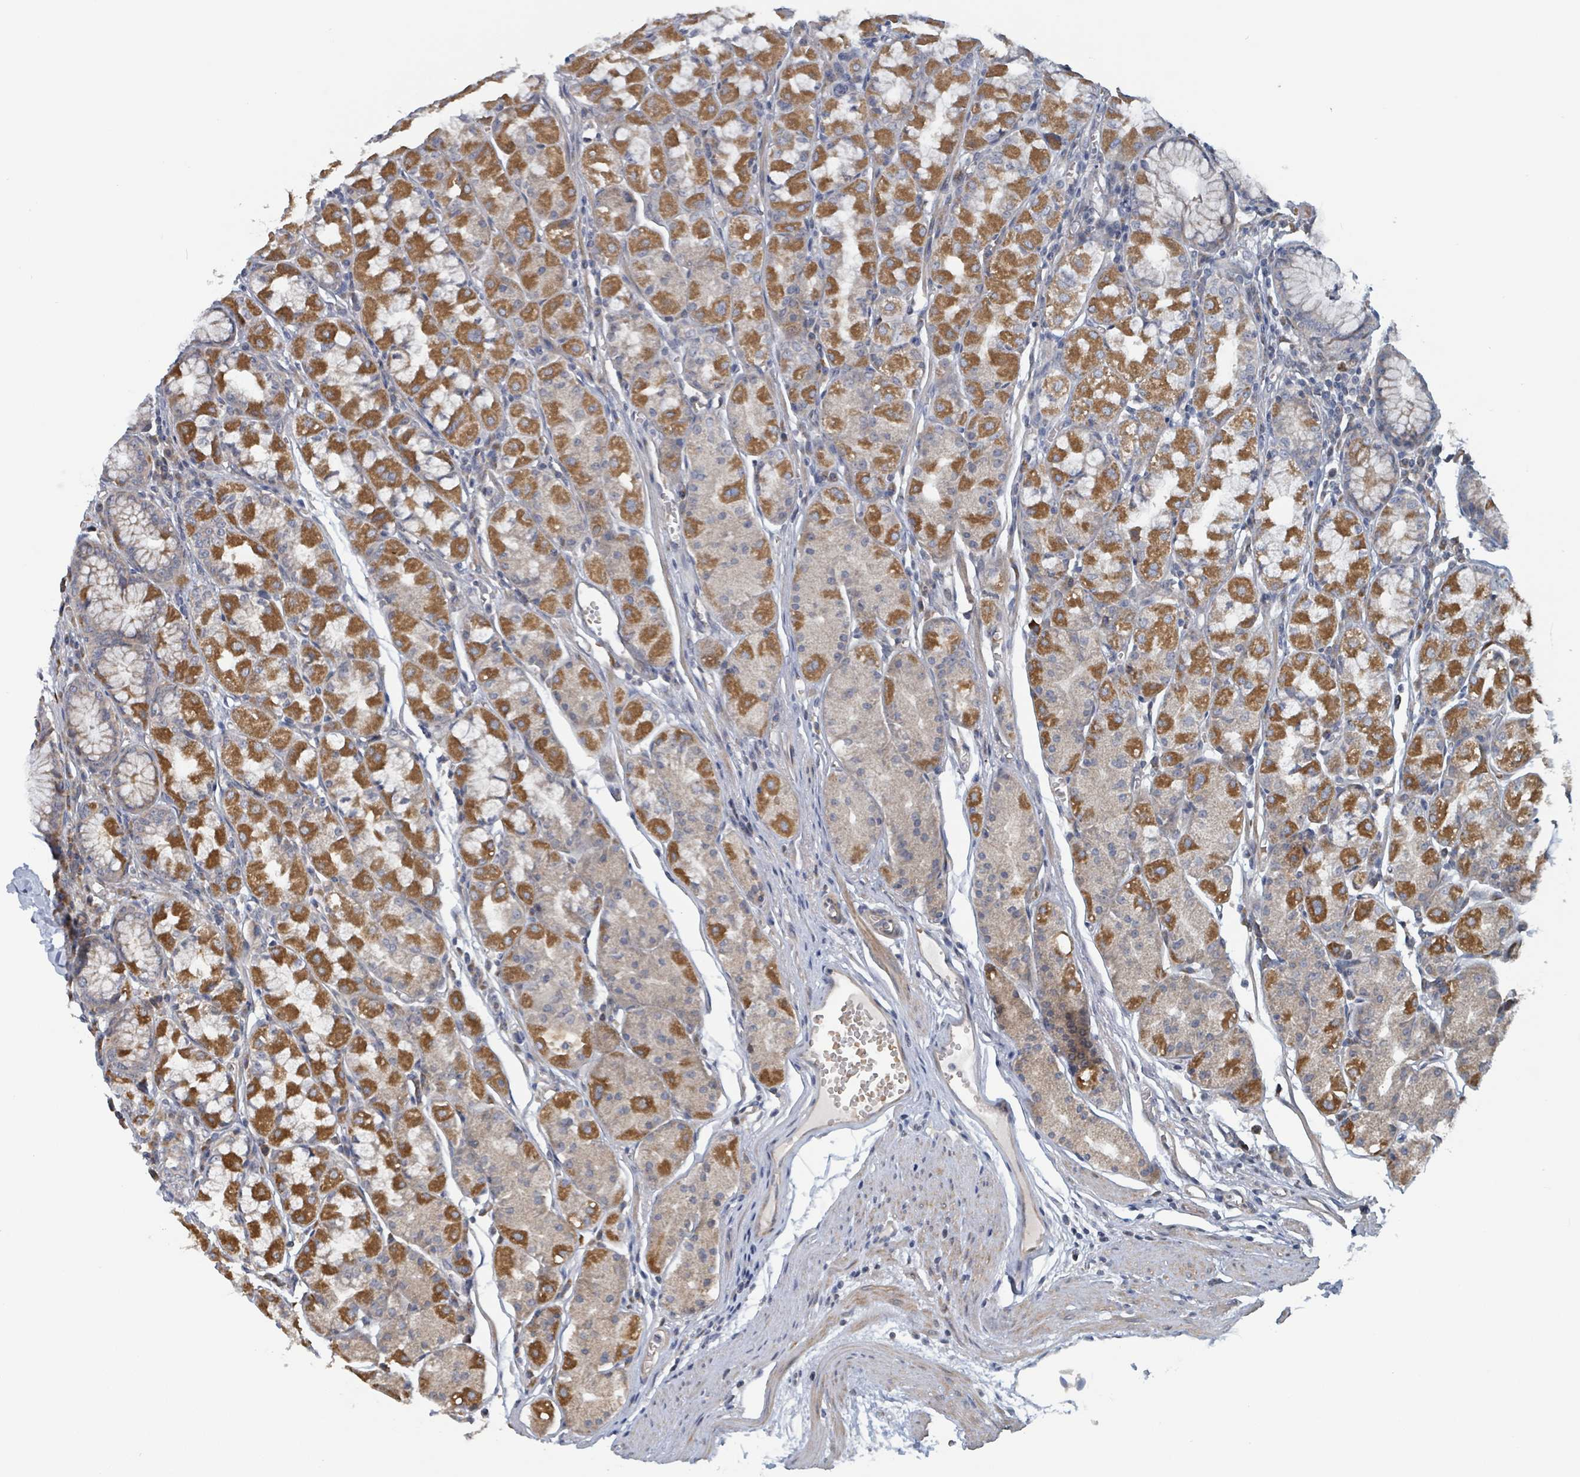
{"staining": {"intensity": "strong", "quantity": "25%-75%", "location": "cytoplasmic/membranous"}, "tissue": "stomach", "cell_type": "Glandular cells", "image_type": "normal", "snomed": [{"axis": "morphology", "description": "Normal tissue, NOS"}, {"axis": "topography", "description": "Stomach"}], "caption": "Immunohistochemical staining of benign human stomach displays high levels of strong cytoplasmic/membranous staining in about 25%-75% of glandular cells.", "gene": "HIVEP1", "patient": {"sex": "male", "age": 55}}